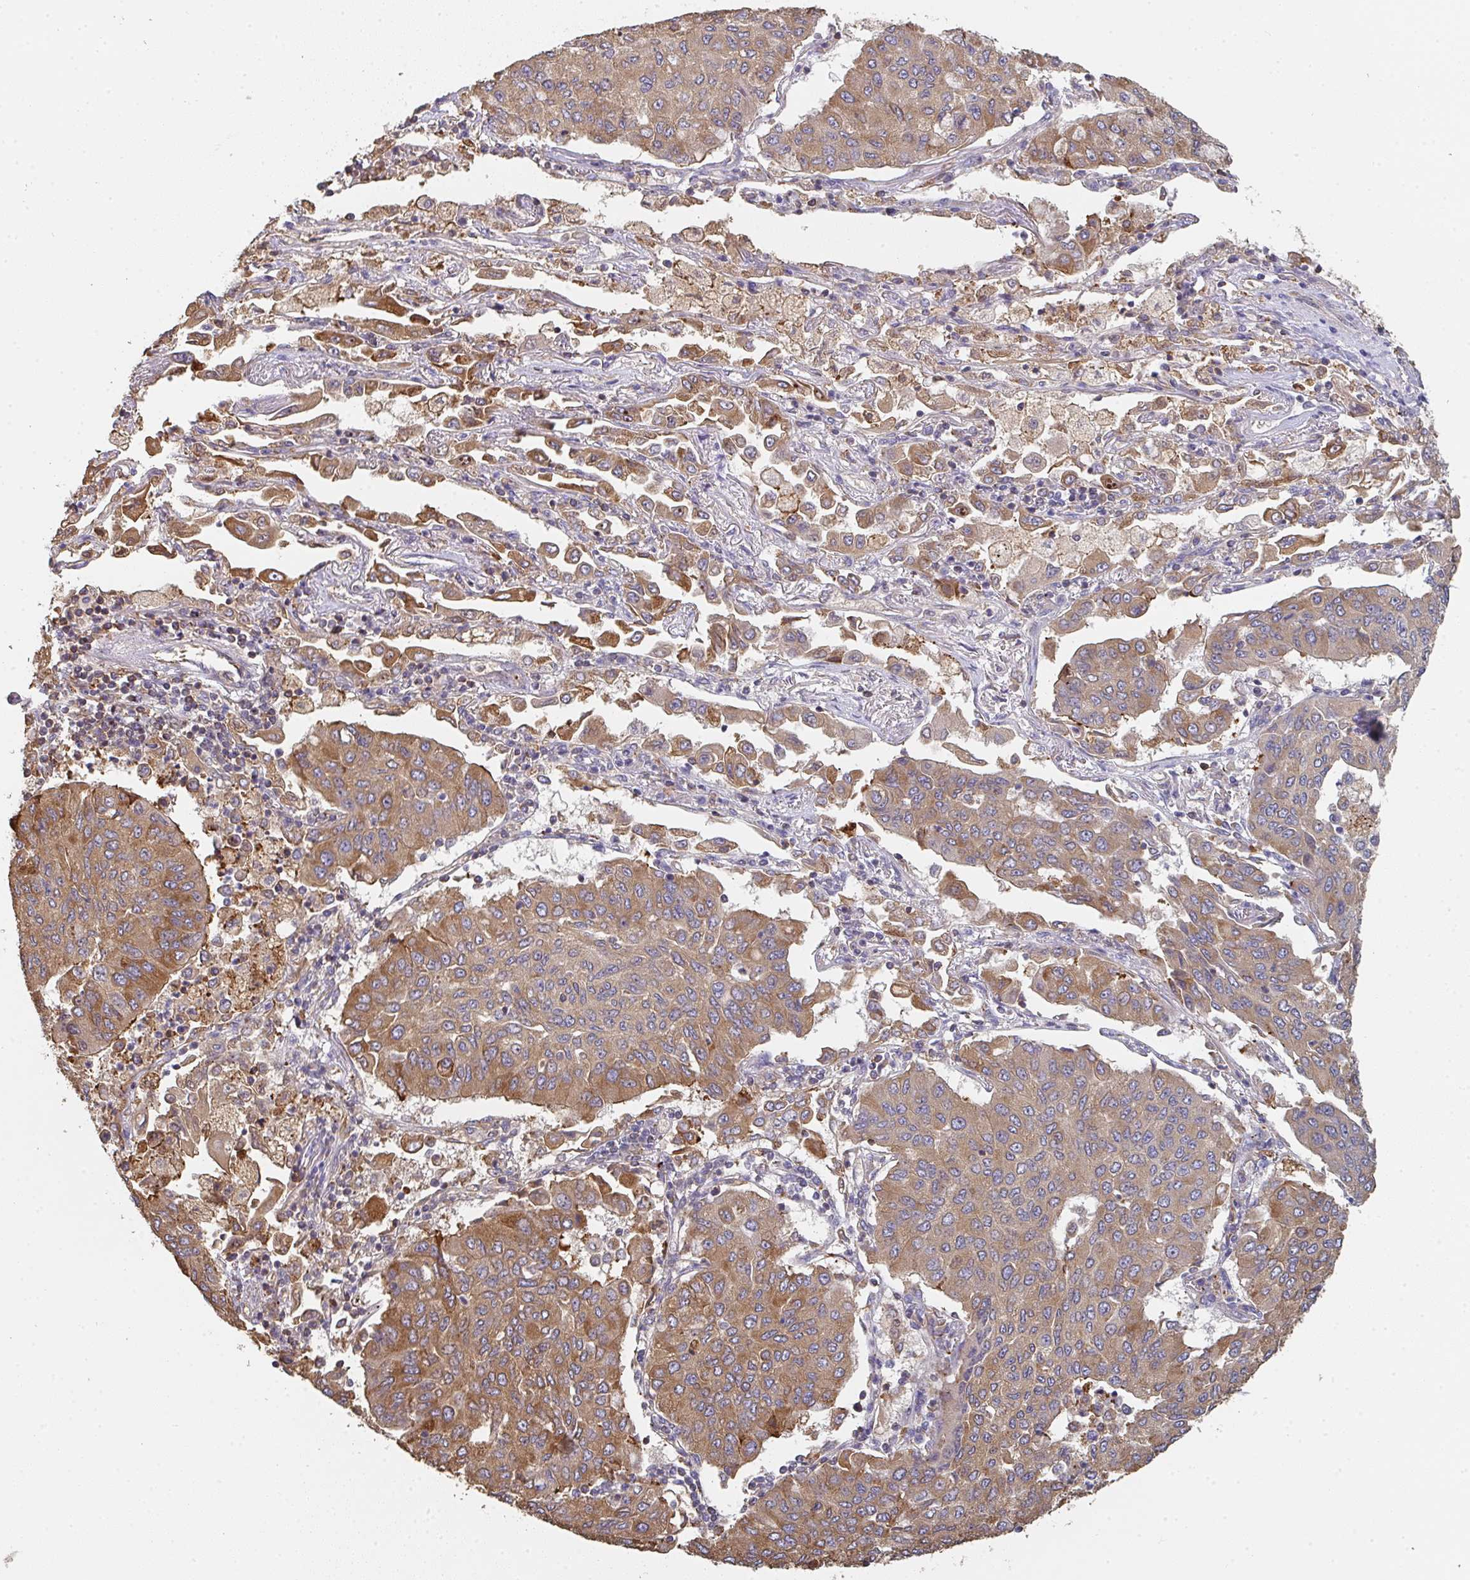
{"staining": {"intensity": "moderate", "quantity": ">75%", "location": "cytoplasmic/membranous"}, "tissue": "lung cancer", "cell_type": "Tumor cells", "image_type": "cancer", "snomed": [{"axis": "morphology", "description": "Squamous cell carcinoma, NOS"}, {"axis": "topography", "description": "Lung"}], "caption": "Immunohistochemistry (IHC) photomicrograph of human lung cancer (squamous cell carcinoma) stained for a protein (brown), which demonstrates medium levels of moderate cytoplasmic/membranous staining in approximately >75% of tumor cells.", "gene": "POLG", "patient": {"sex": "male", "age": 74}}